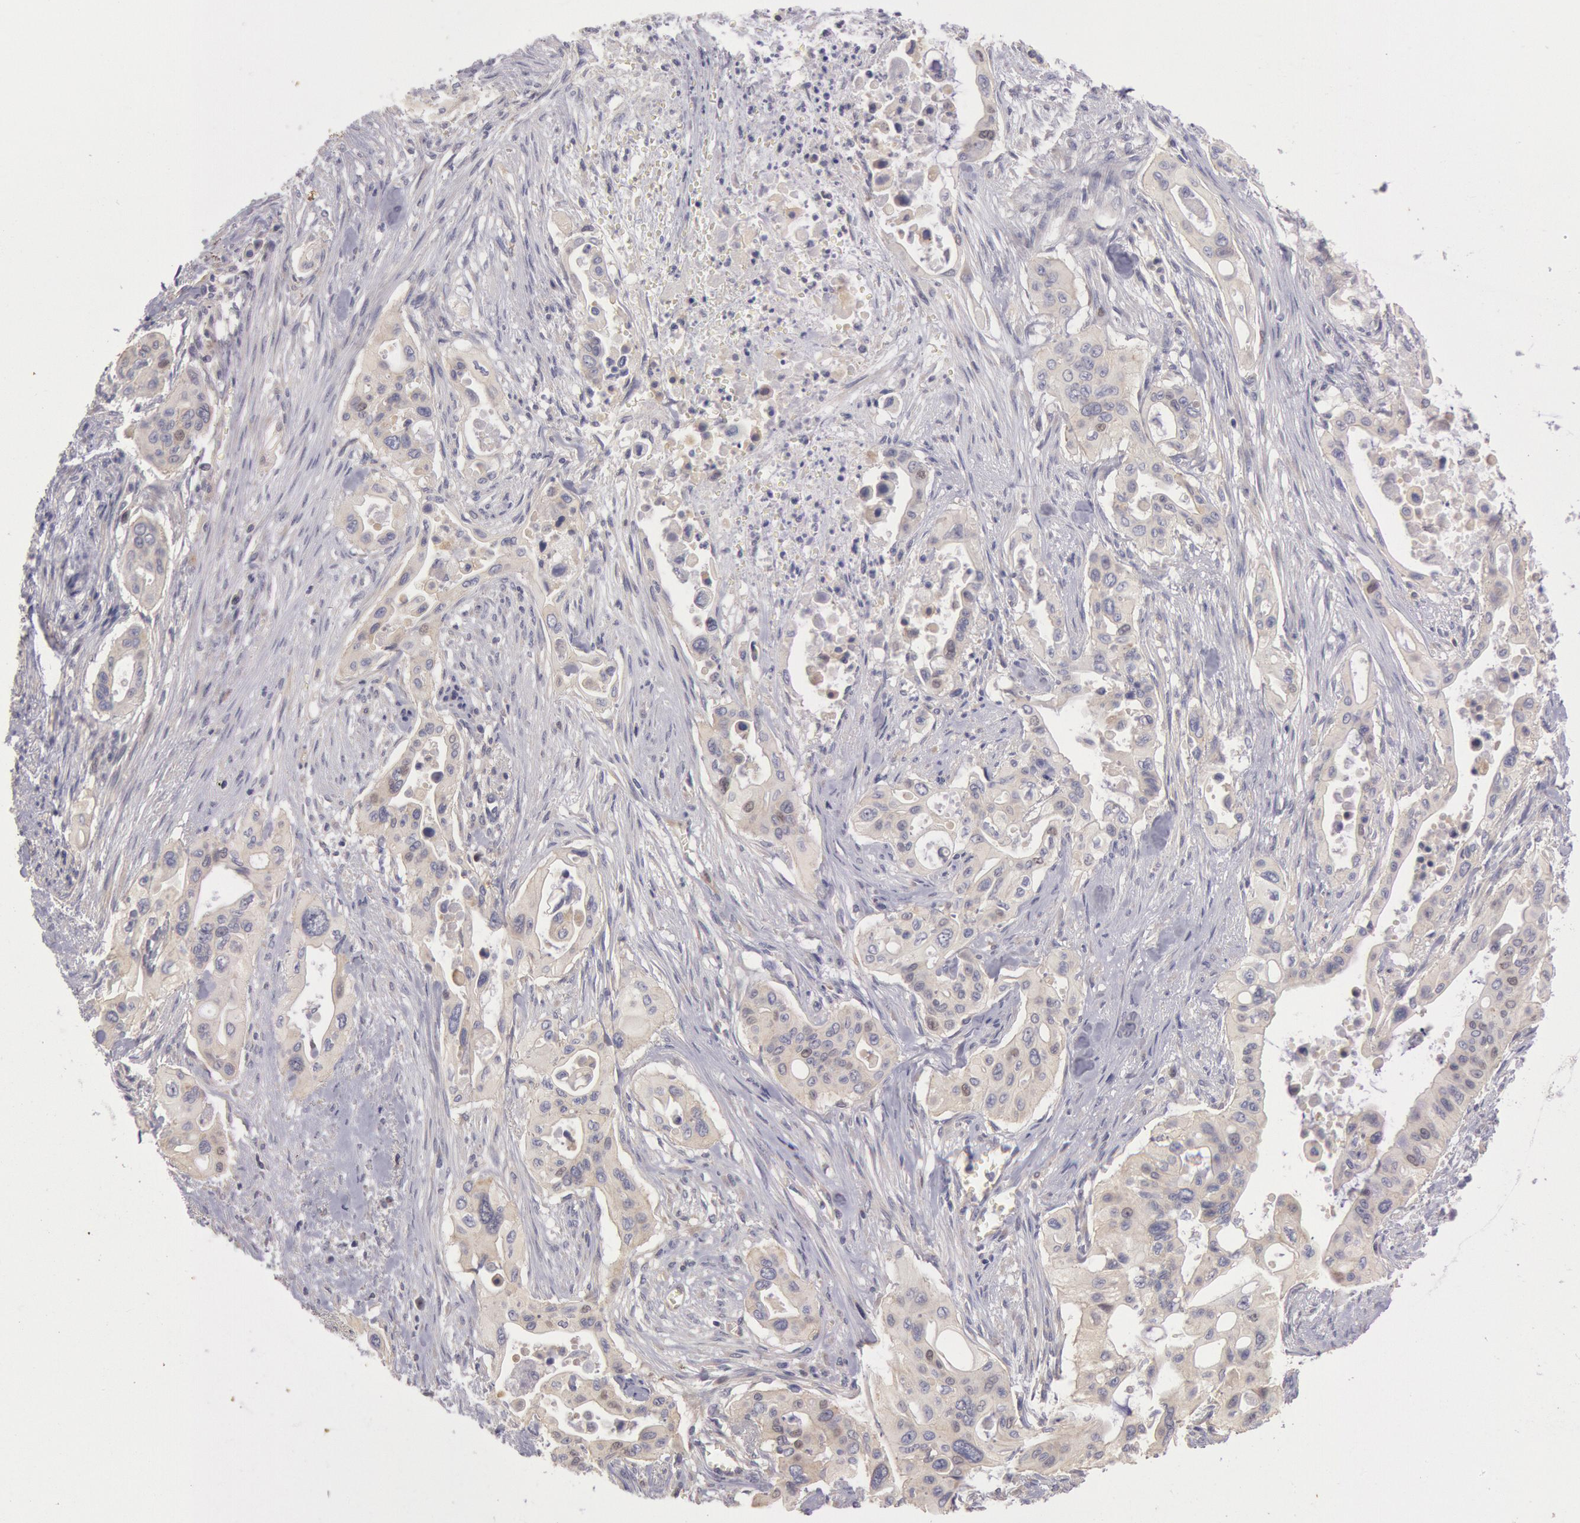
{"staining": {"intensity": "negative", "quantity": "none", "location": "none"}, "tissue": "pancreatic cancer", "cell_type": "Tumor cells", "image_type": "cancer", "snomed": [{"axis": "morphology", "description": "Adenocarcinoma, NOS"}, {"axis": "topography", "description": "Pancreas"}], "caption": "Pancreatic cancer was stained to show a protein in brown. There is no significant positivity in tumor cells.", "gene": "AMOTL1", "patient": {"sex": "male", "age": 77}}